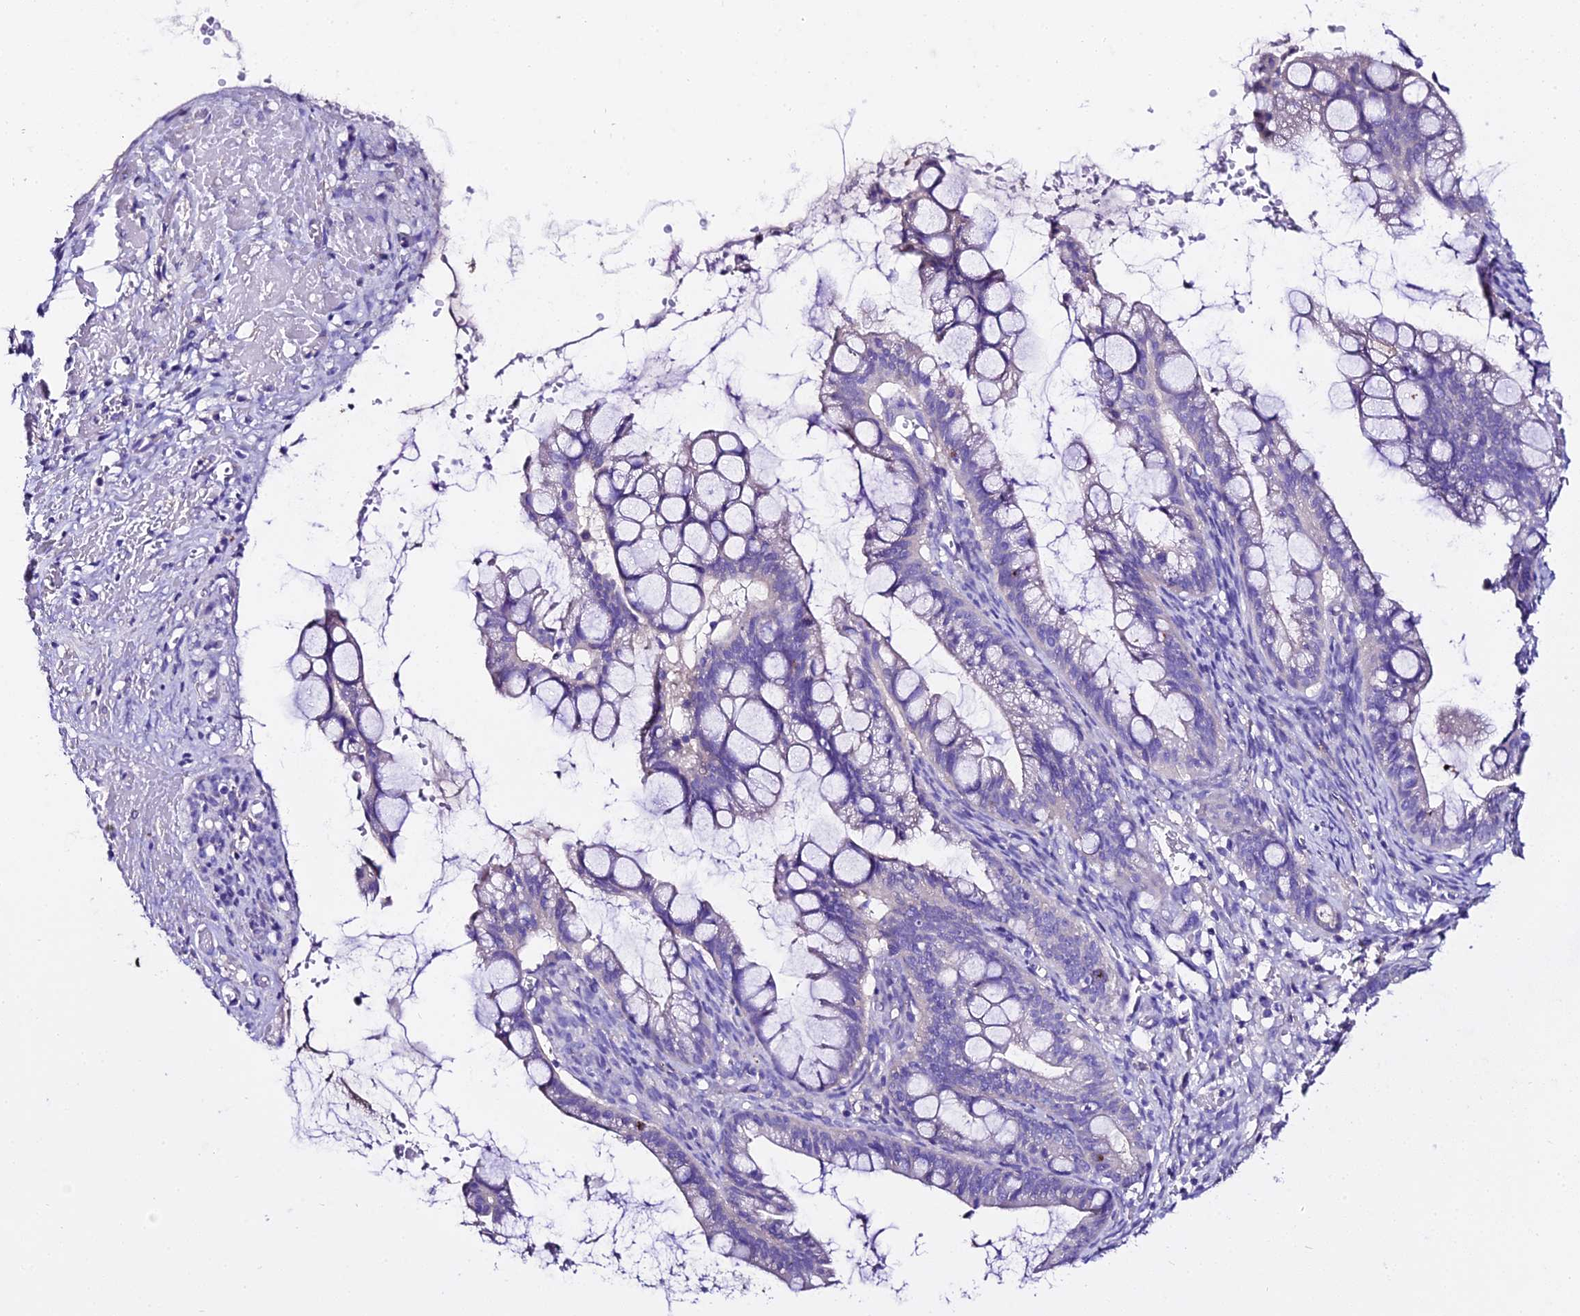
{"staining": {"intensity": "negative", "quantity": "none", "location": "none"}, "tissue": "ovarian cancer", "cell_type": "Tumor cells", "image_type": "cancer", "snomed": [{"axis": "morphology", "description": "Cystadenocarcinoma, mucinous, NOS"}, {"axis": "topography", "description": "Ovary"}], "caption": "Protein analysis of mucinous cystadenocarcinoma (ovarian) shows no significant positivity in tumor cells. (DAB immunohistochemistry (IHC) visualized using brightfield microscopy, high magnification).", "gene": "TMEM117", "patient": {"sex": "female", "age": 73}}